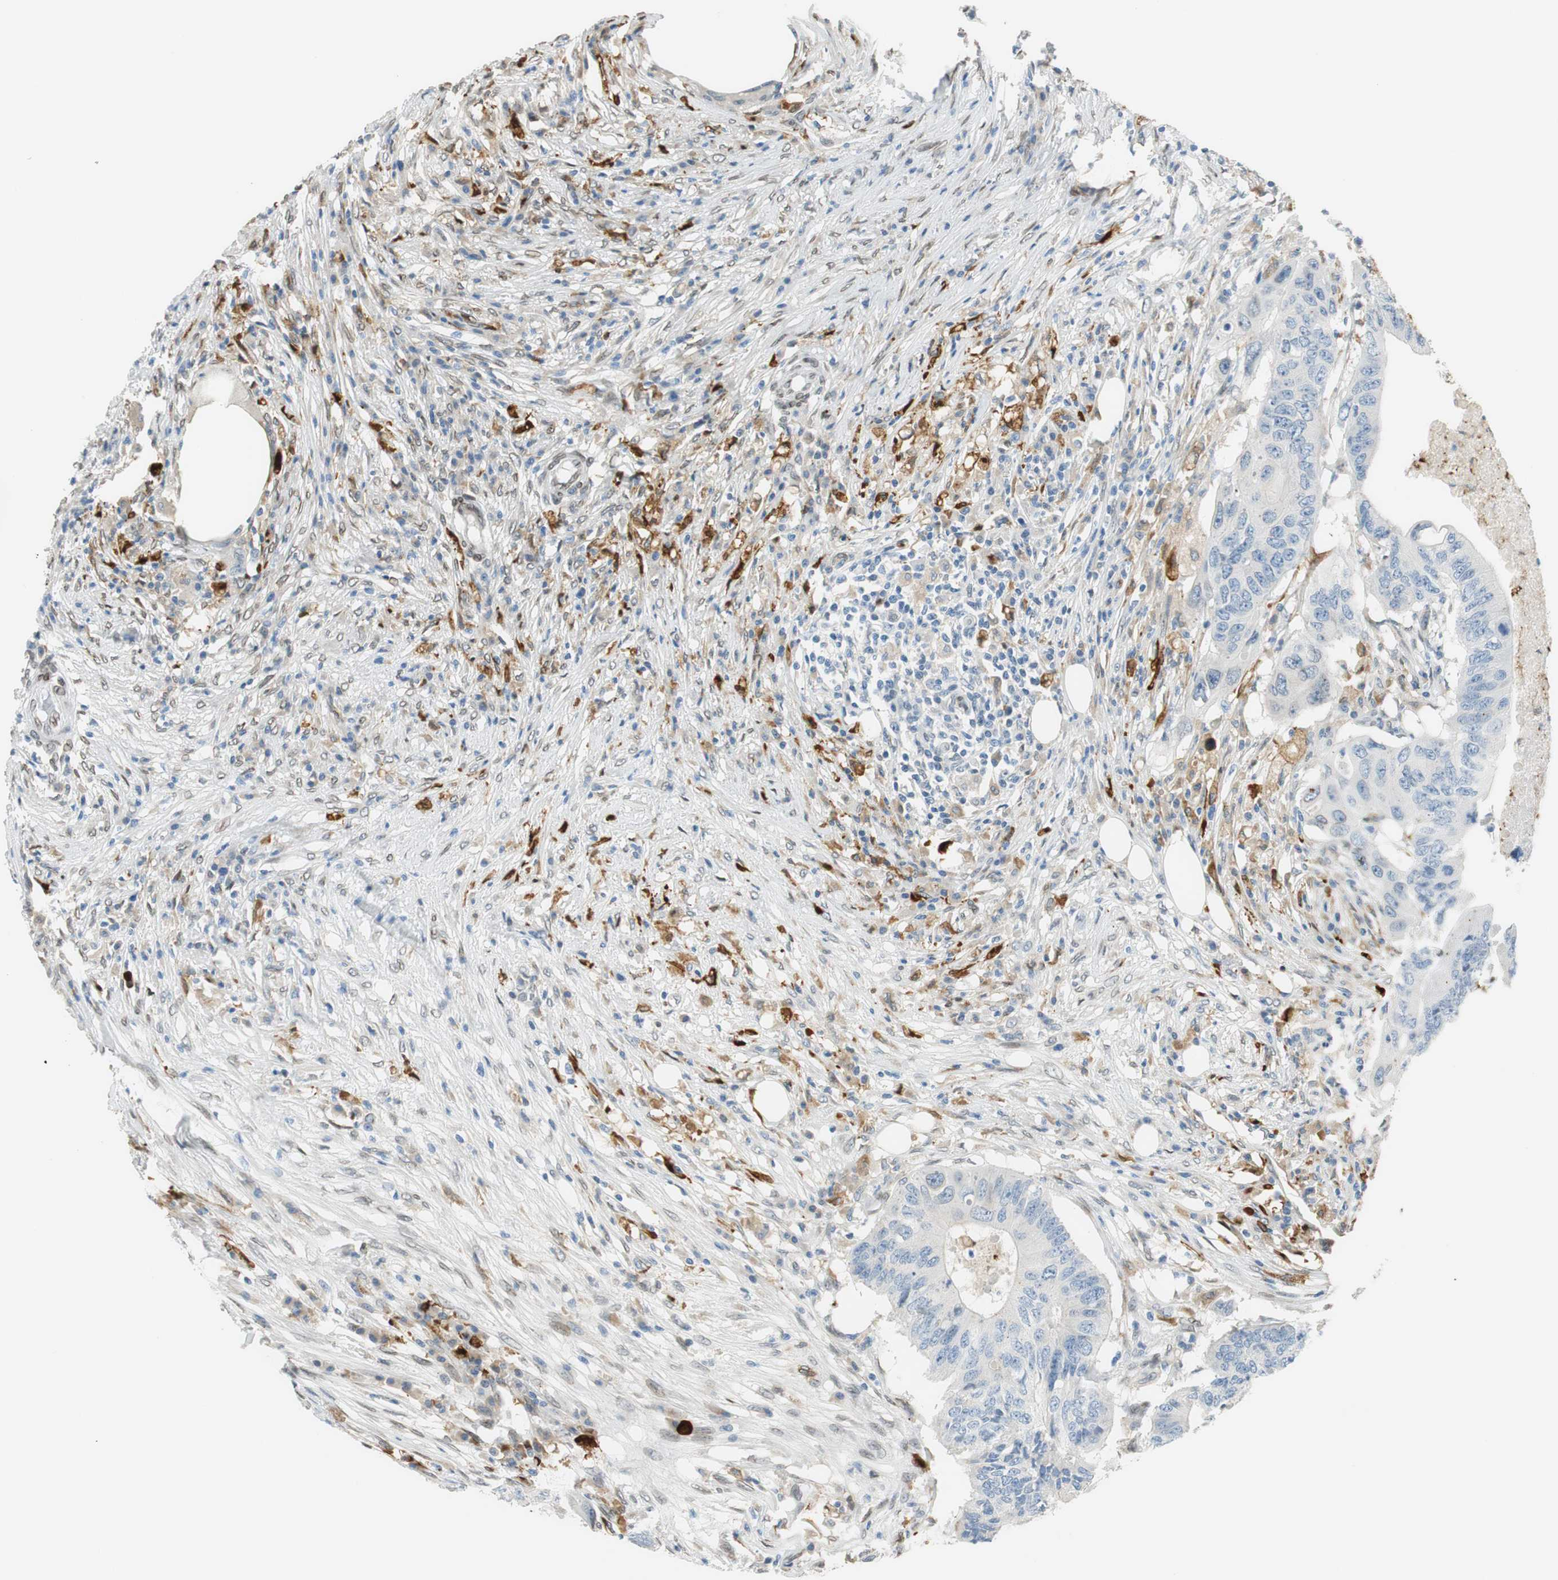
{"staining": {"intensity": "negative", "quantity": "none", "location": "none"}, "tissue": "colorectal cancer", "cell_type": "Tumor cells", "image_type": "cancer", "snomed": [{"axis": "morphology", "description": "Adenocarcinoma, NOS"}, {"axis": "topography", "description": "Colon"}], "caption": "Colorectal cancer (adenocarcinoma) was stained to show a protein in brown. There is no significant expression in tumor cells.", "gene": "TMEM260", "patient": {"sex": "male", "age": 71}}